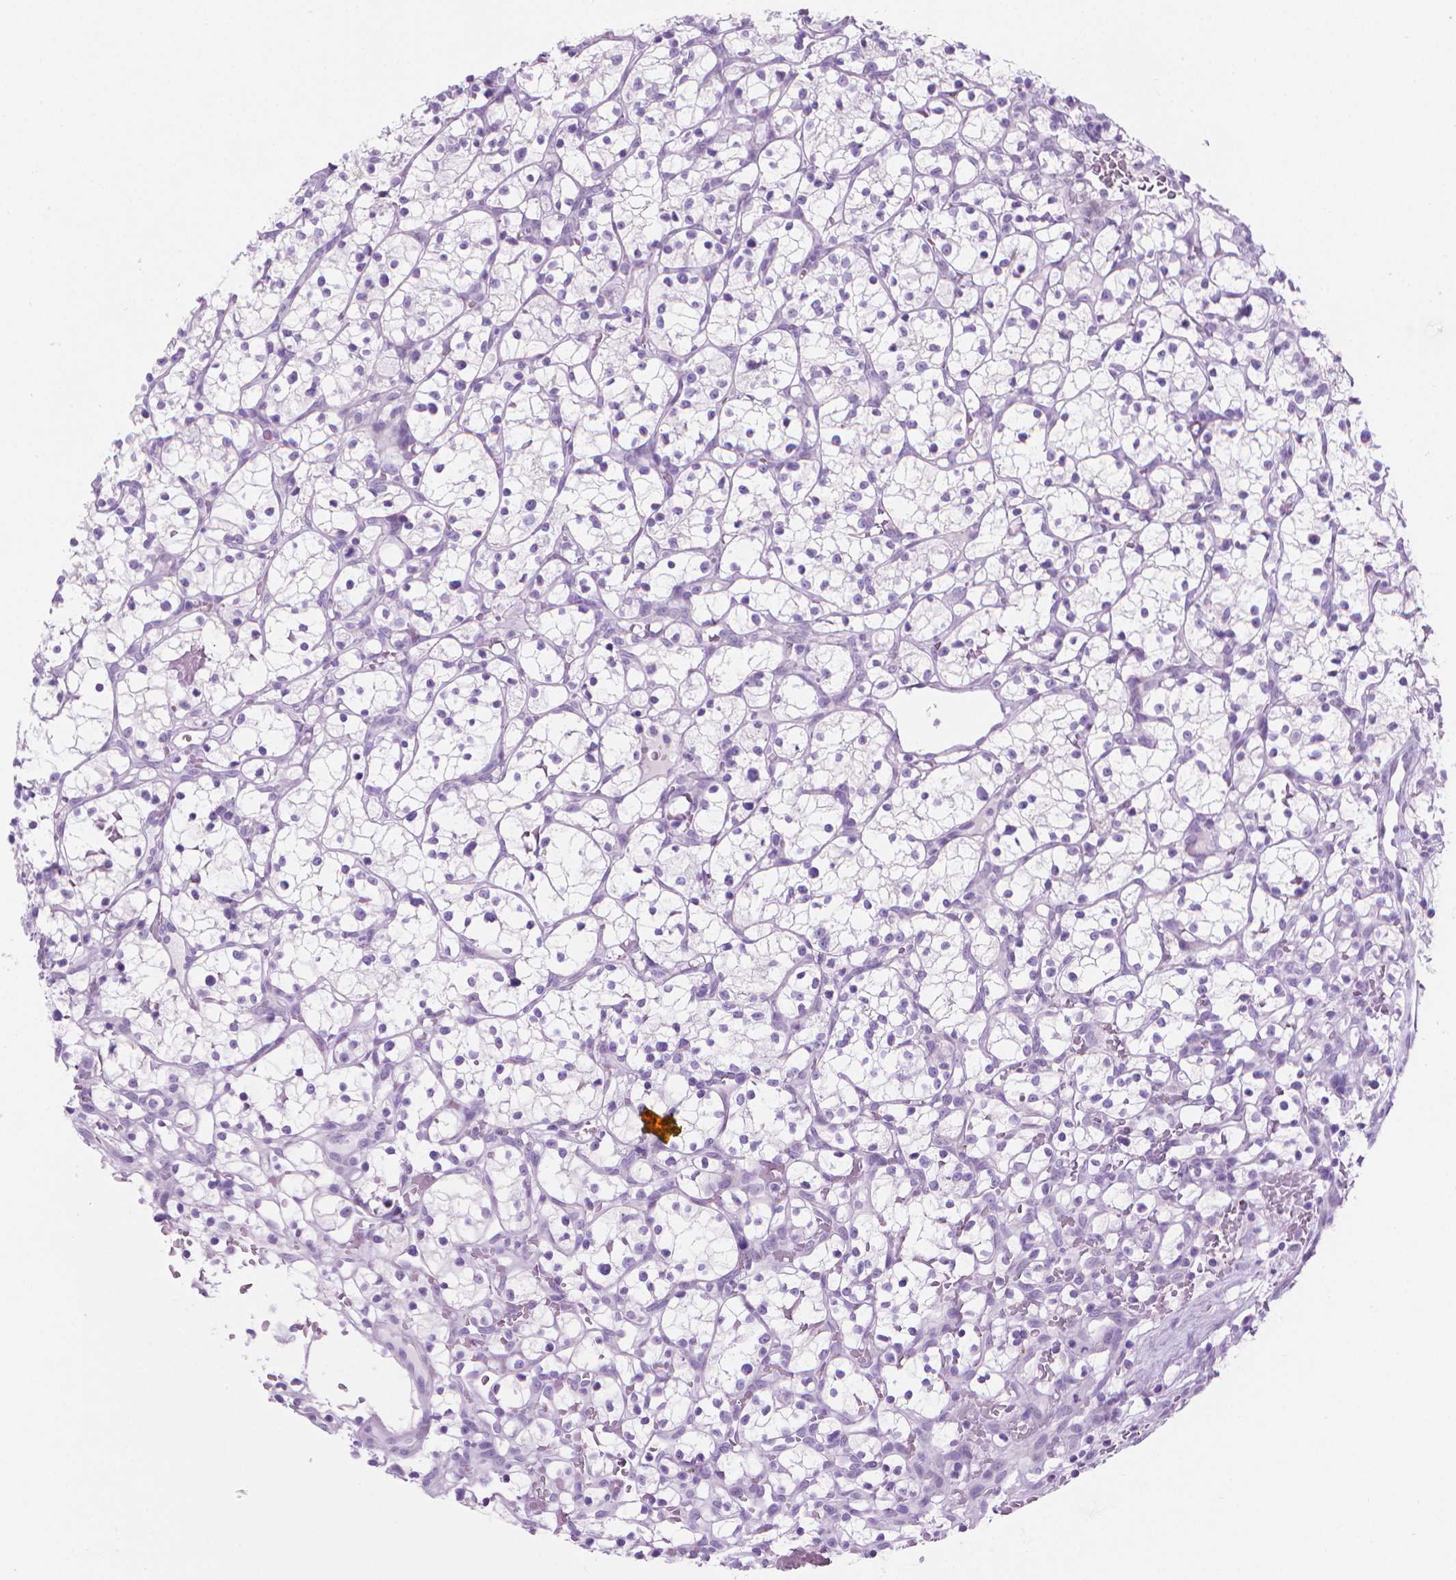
{"staining": {"intensity": "negative", "quantity": "none", "location": "none"}, "tissue": "renal cancer", "cell_type": "Tumor cells", "image_type": "cancer", "snomed": [{"axis": "morphology", "description": "Adenocarcinoma, NOS"}, {"axis": "topography", "description": "Kidney"}], "caption": "Immunohistochemical staining of adenocarcinoma (renal) shows no significant positivity in tumor cells. Nuclei are stained in blue.", "gene": "CFAP52", "patient": {"sex": "female", "age": 64}}